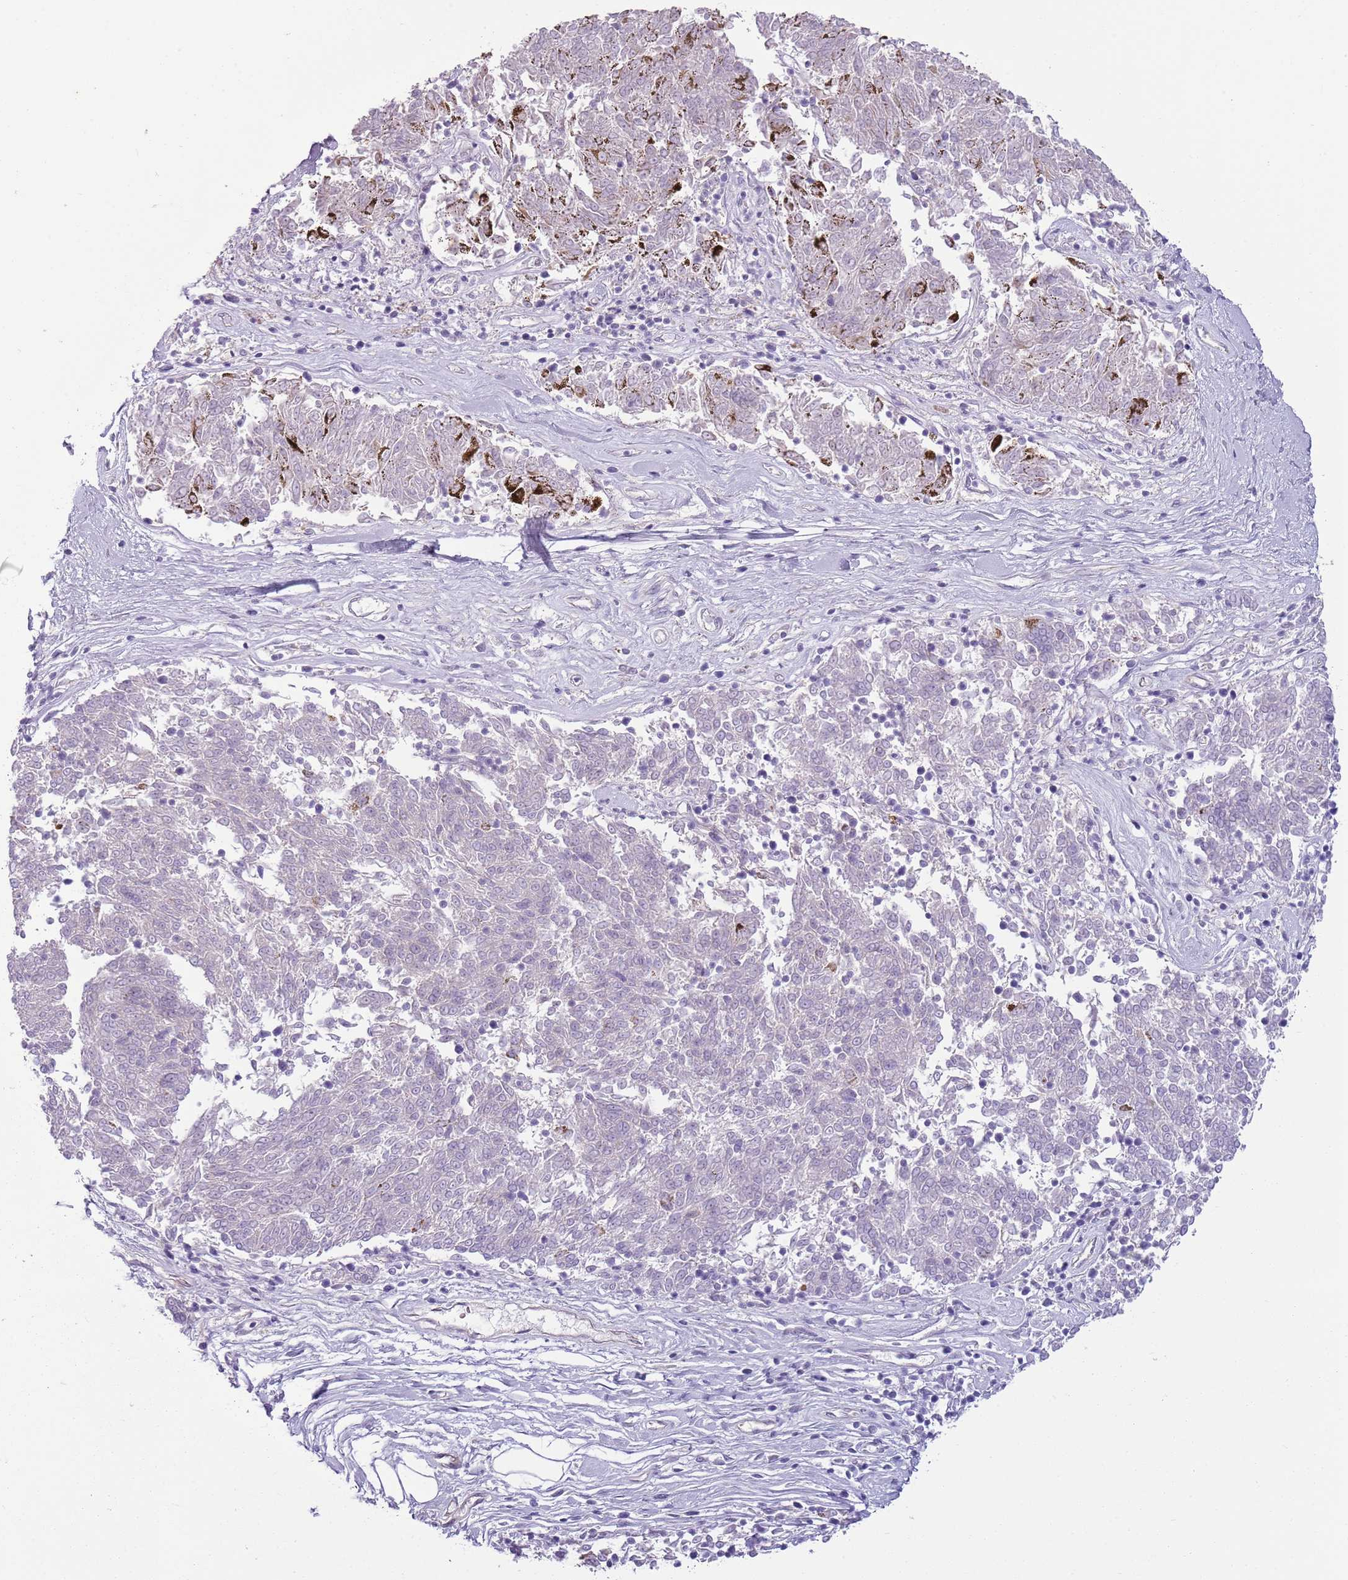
{"staining": {"intensity": "negative", "quantity": "none", "location": "none"}, "tissue": "melanoma", "cell_type": "Tumor cells", "image_type": "cancer", "snomed": [{"axis": "morphology", "description": "Malignant melanoma, NOS"}, {"axis": "topography", "description": "Skin"}], "caption": "Tumor cells are negative for brown protein staining in malignant melanoma.", "gene": "SNX1", "patient": {"sex": "female", "age": 72}}